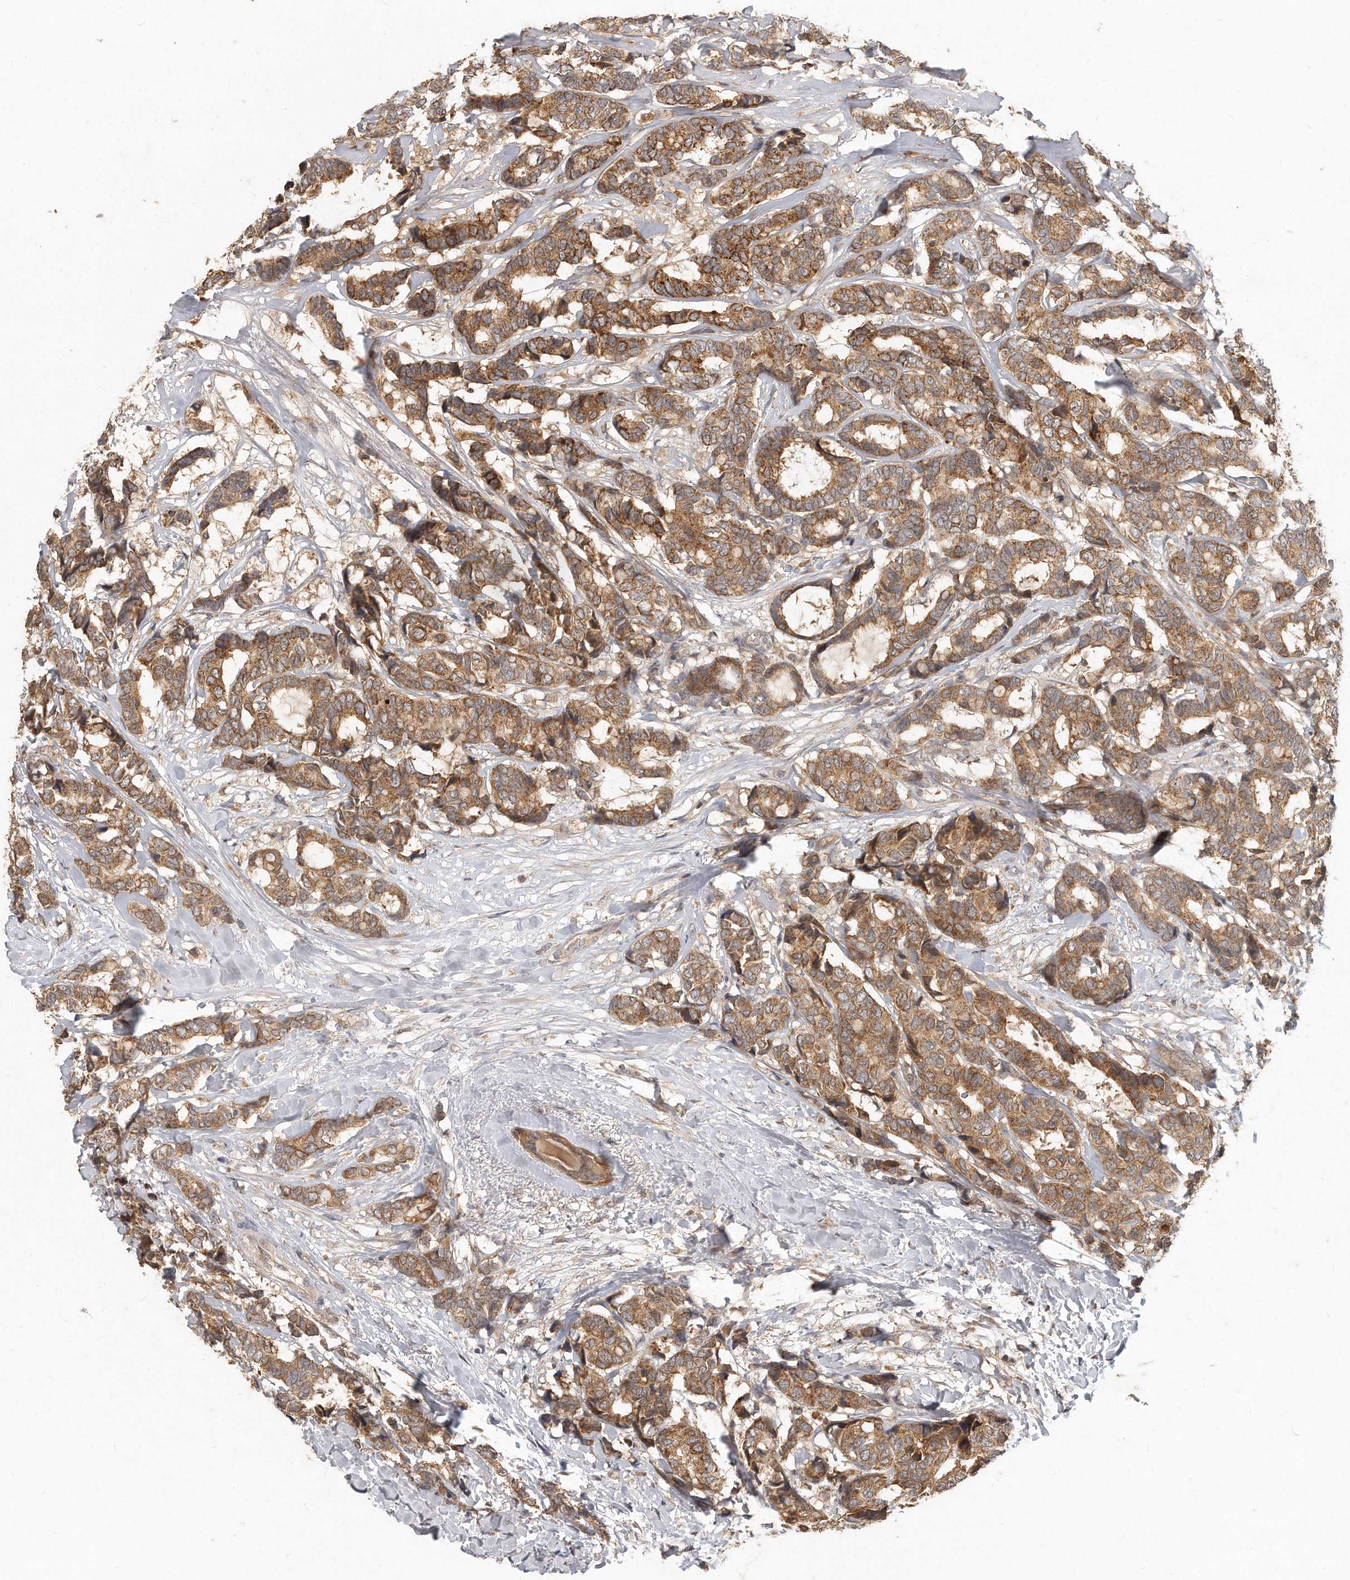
{"staining": {"intensity": "moderate", "quantity": ">75%", "location": "cytoplasmic/membranous"}, "tissue": "breast cancer", "cell_type": "Tumor cells", "image_type": "cancer", "snomed": [{"axis": "morphology", "description": "Duct carcinoma"}, {"axis": "topography", "description": "Breast"}], "caption": "Invasive ductal carcinoma (breast) was stained to show a protein in brown. There is medium levels of moderate cytoplasmic/membranous staining in approximately >75% of tumor cells.", "gene": "LGALS8", "patient": {"sex": "female", "age": 87}}